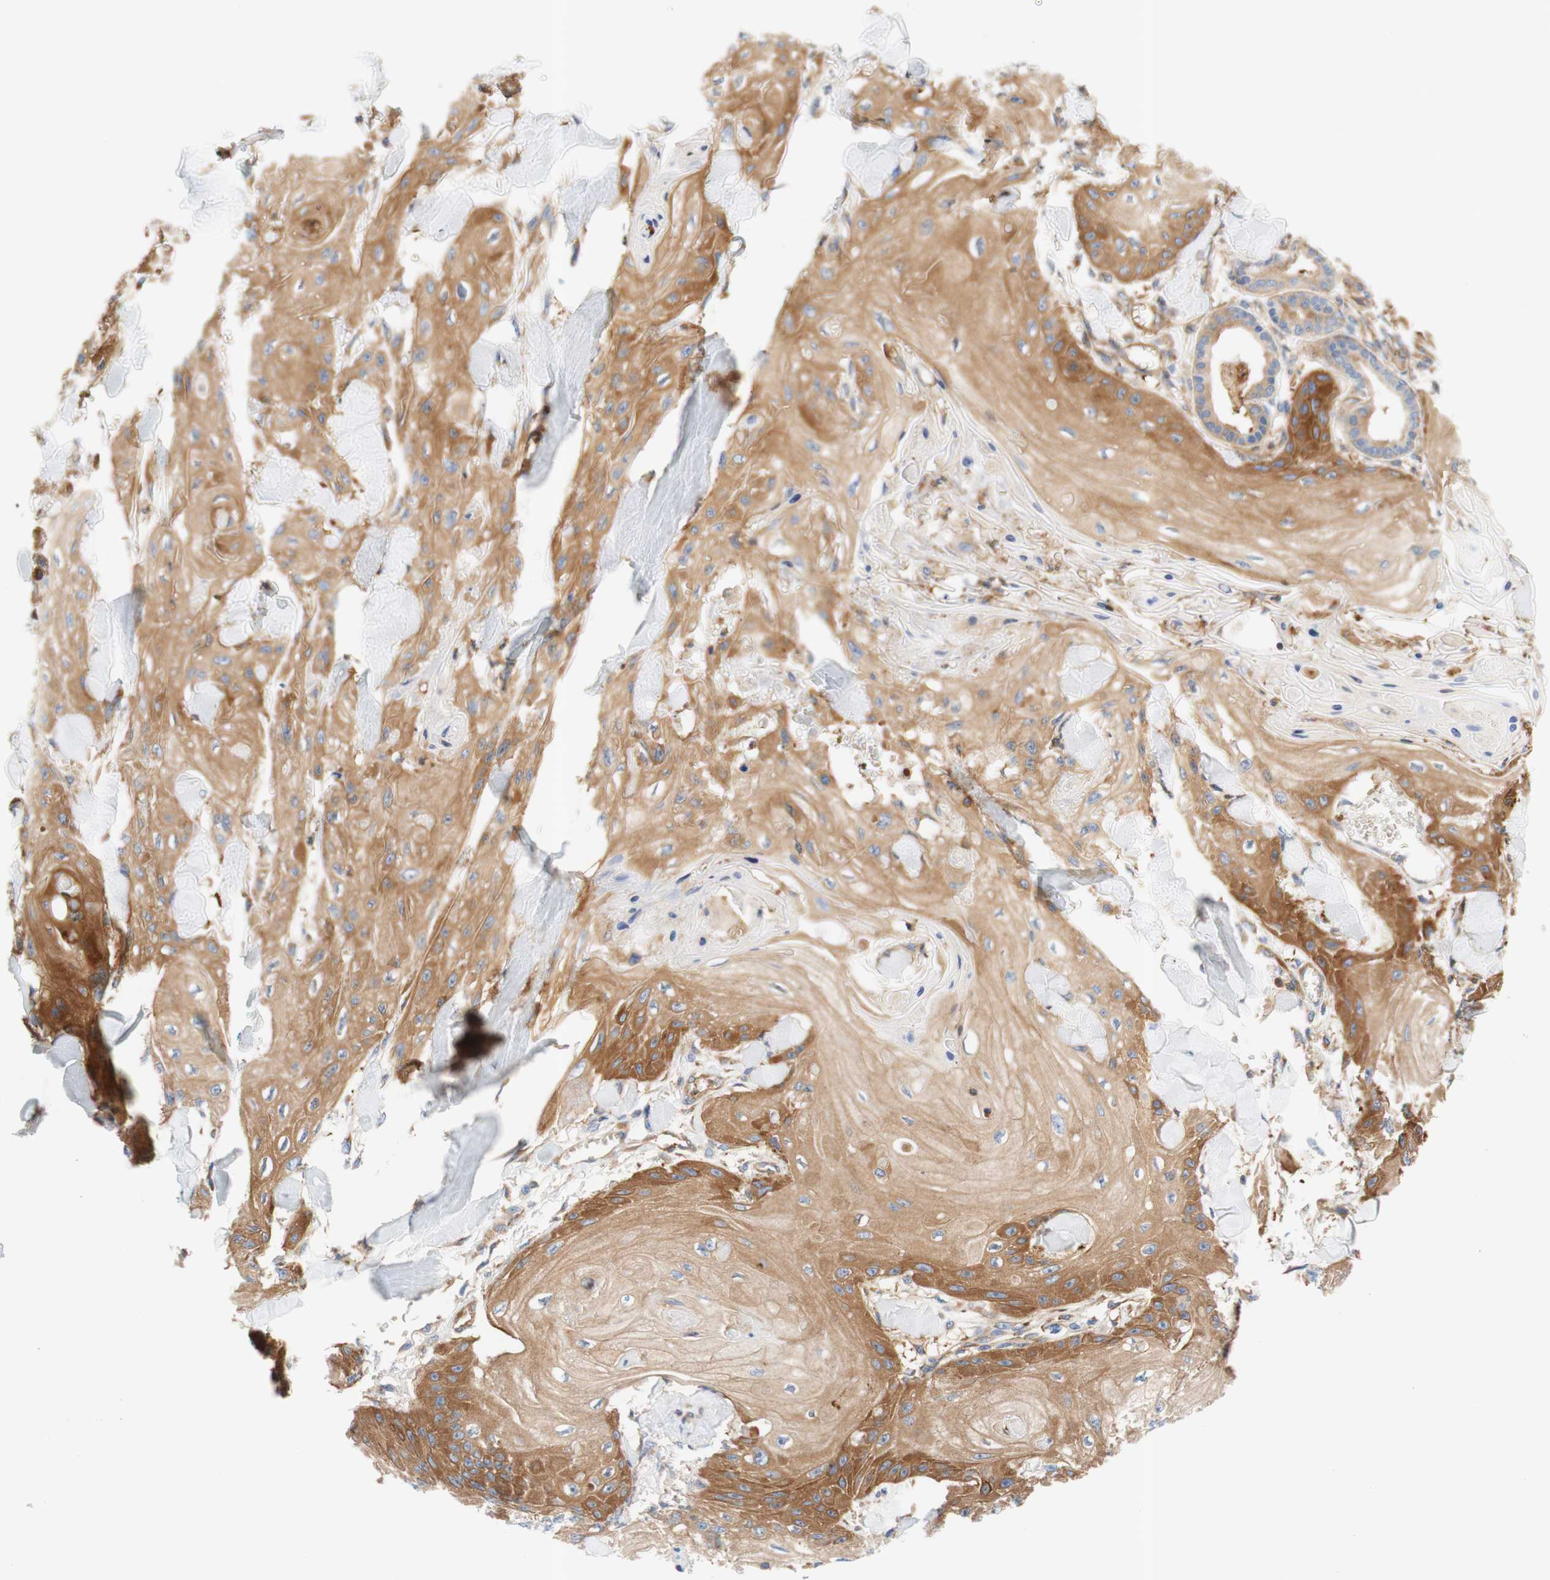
{"staining": {"intensity": "moderate", "quantity": ">75%", "location": "cytoplasmic/membranous"}, "tissue": "skin cancer", "cell_type": "Tumor cells", "image_type": "cancer", "snomed": [{"axis": "morphology", "description": "Squamous cell carcinoma, NOS"}, {"axis": "topography", "description": "Skin"}], "caption": "Moderate cytoplasmic/membranous protein positivity is identified in about >75% of tumor cells in skin cancer.", "gene": "STOM", "patient": {"sex": "male", "age": 74}}